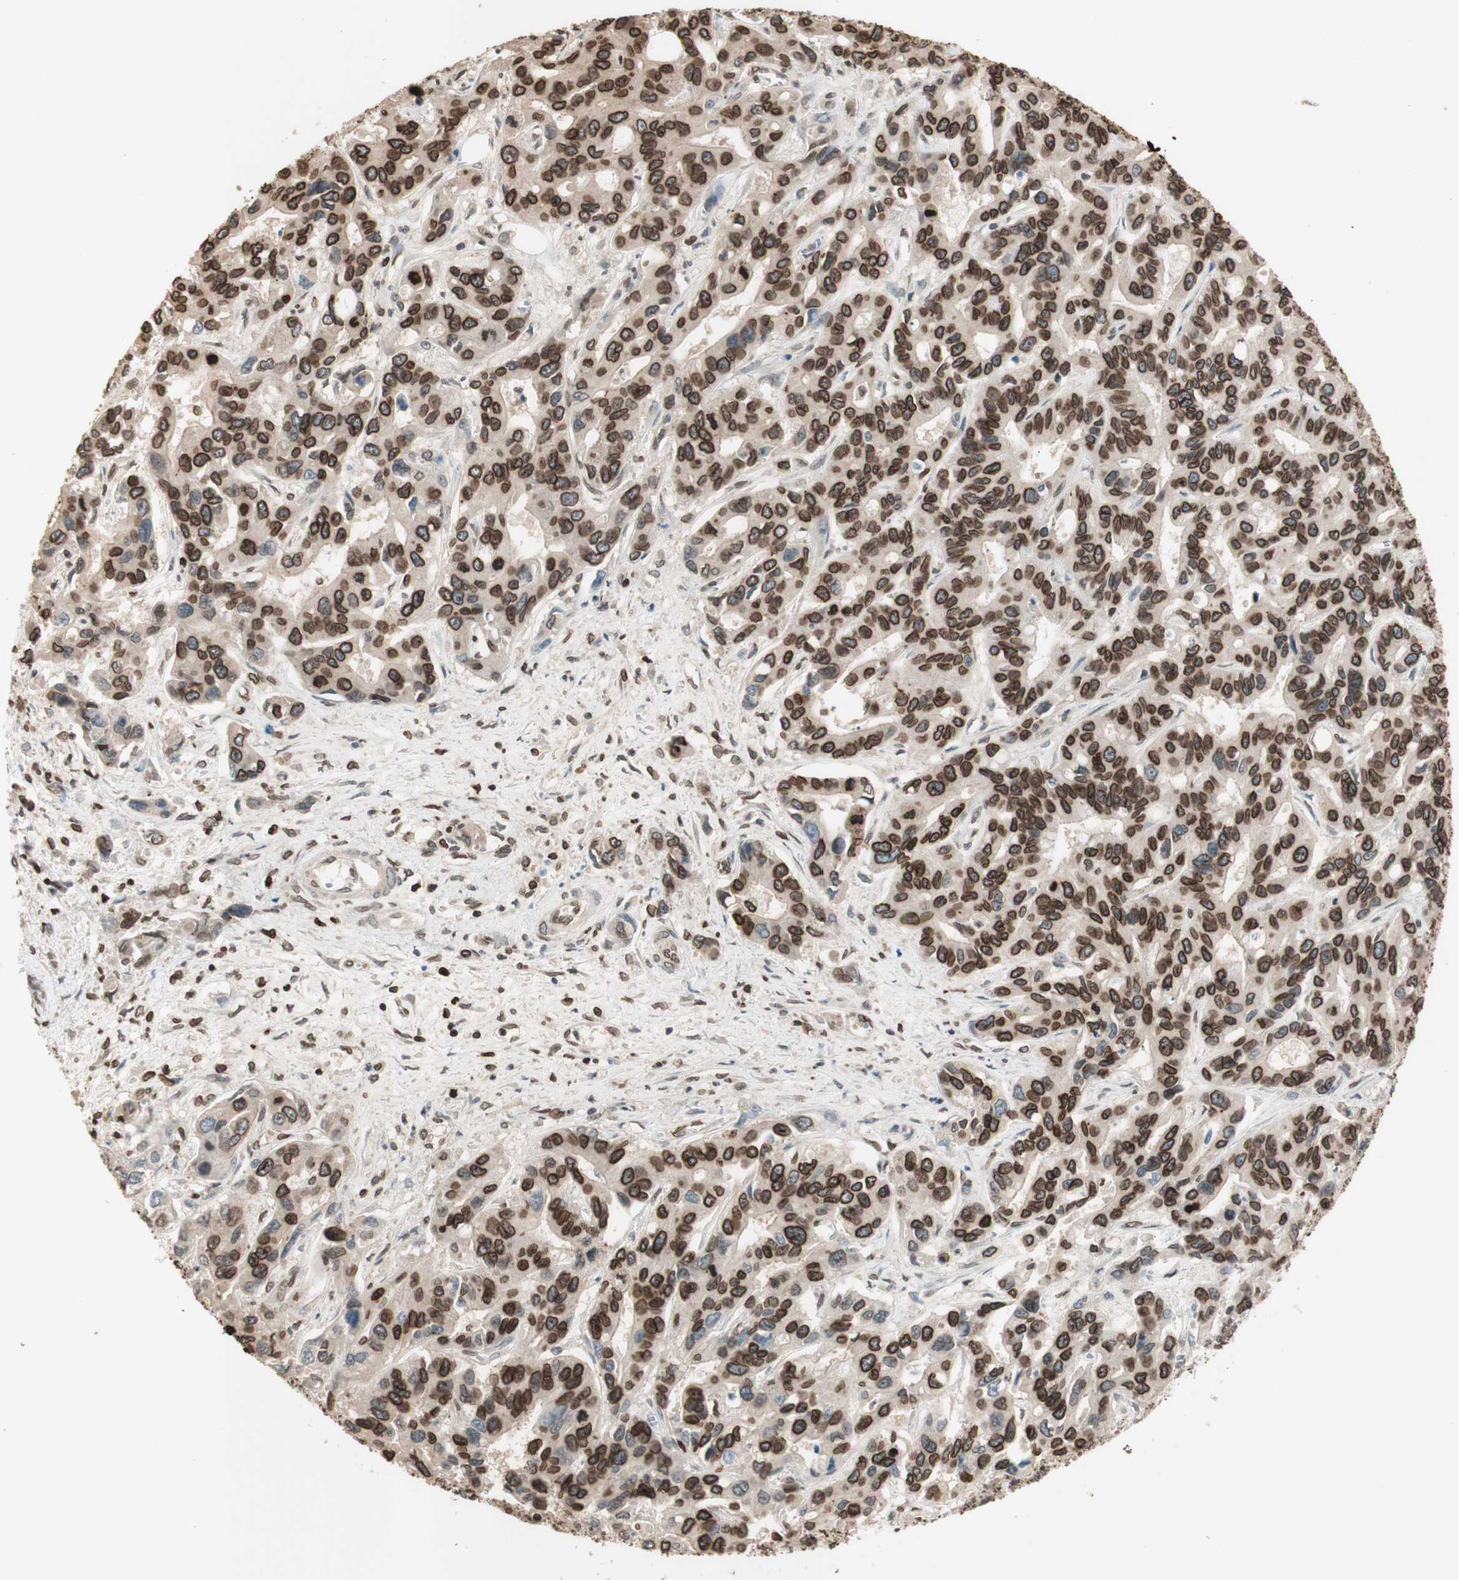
{"staining": {"intensity": "moderate", "quantity": ">75%", "location": "cytoplasmic/membranous,nuclear"}, "tissue": "liver cancer", "cell_type": "Tumor cells", "image_type": "cancer", "snomed": [{"axis": "morphology", "description": "Cholangiocarcinoma"}, {"axis": "topography", "description": "Liver"}], "caption": "Liver cancer stained for a protein displays moderate cytoplasmic/membranous and nuclear positivity in tumor cells.", "gene": "TMPO", "patient": {"sex": "female", "age": 65}}